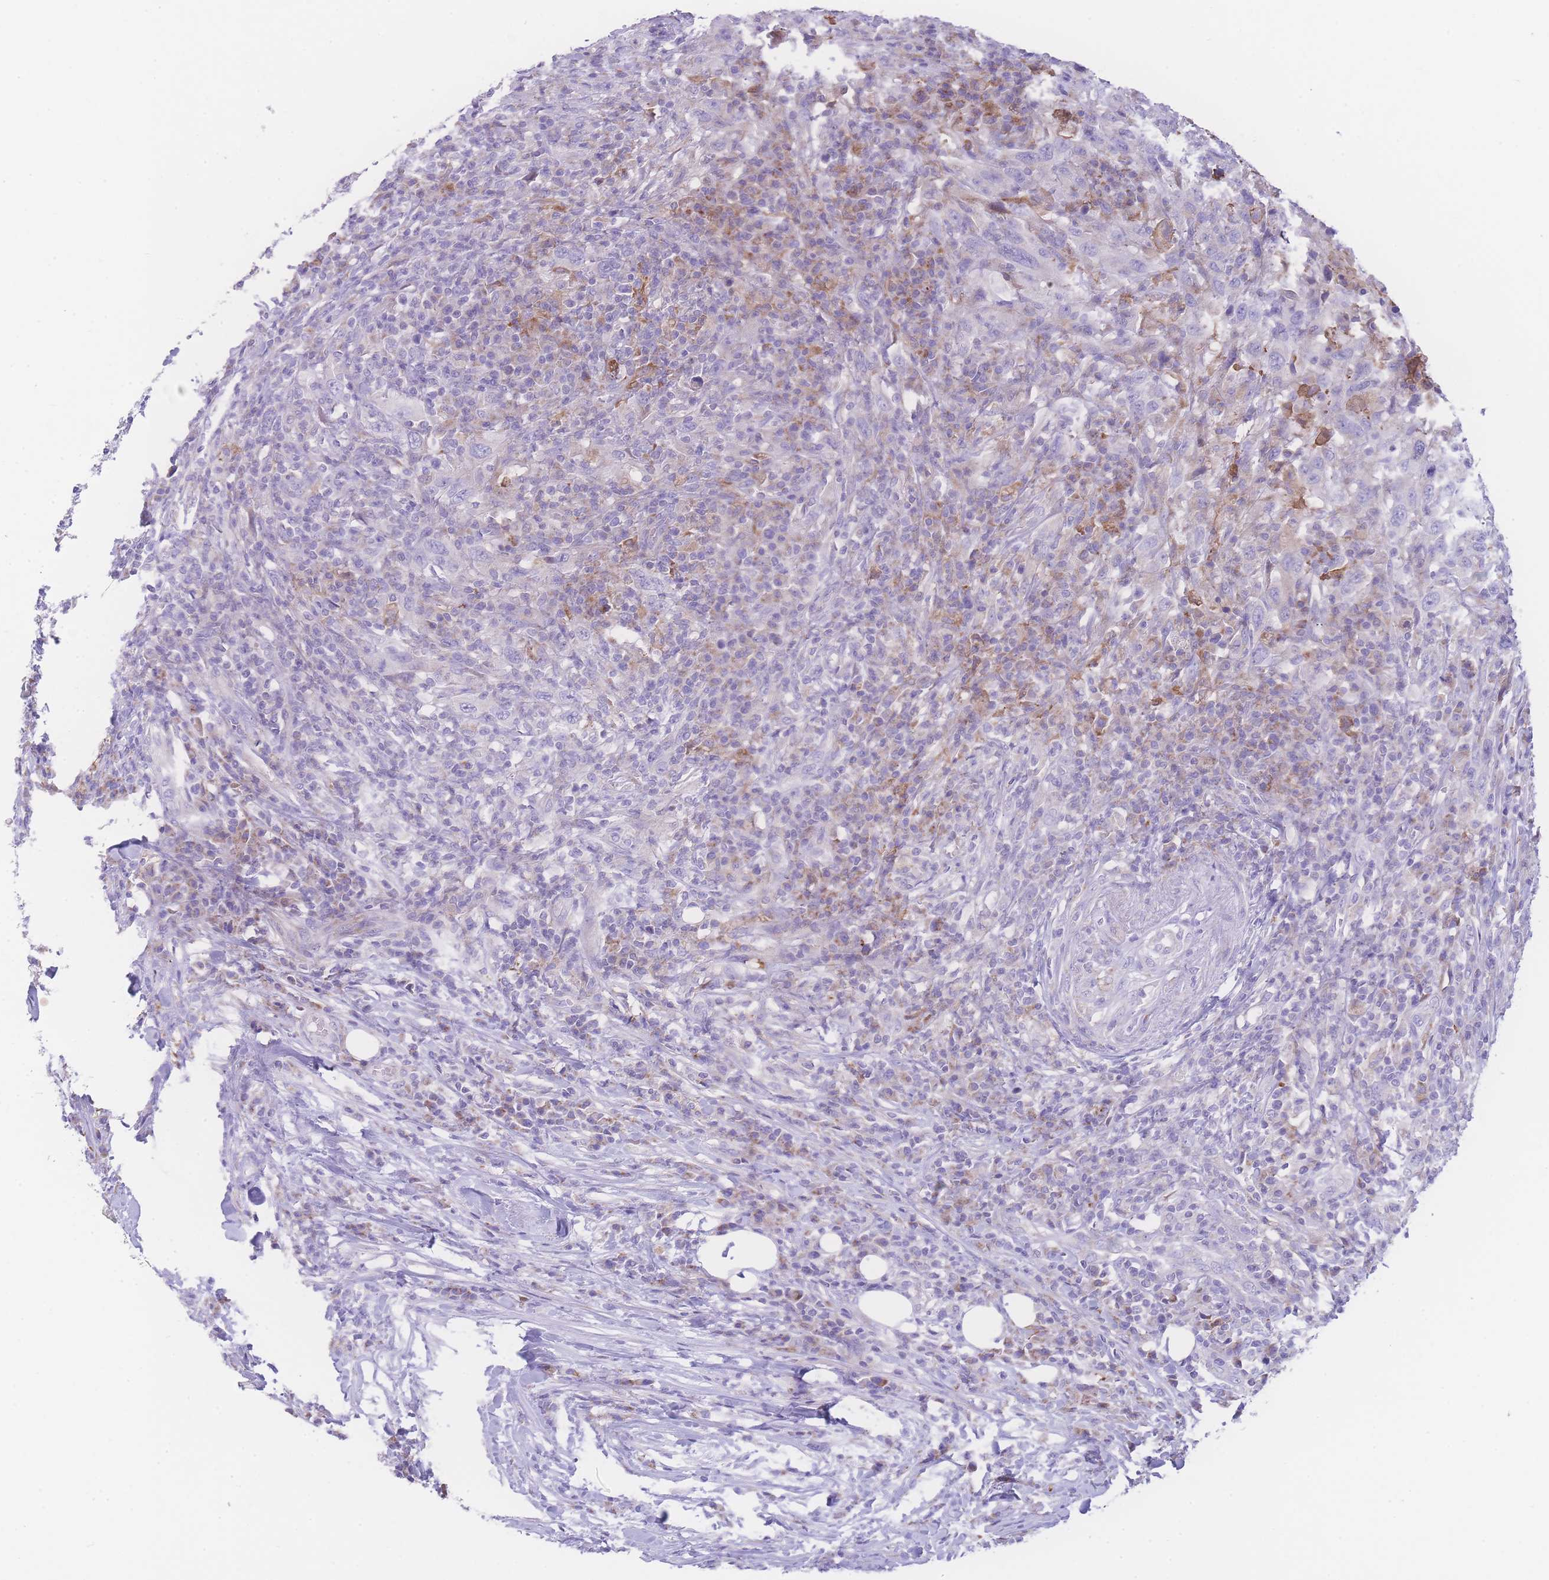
{"staining": {"intensity": "weak", "quantity": "<25%", "location": "cytoplasmic/membranous"}, "tissue": "urothelial cancer", "cell_type": "Tumor cells", "image_type": "cancer", "snomed": [{"axis": "morphology", "description": "Urothelial carcinoma, High grade"}, {"axis": "topography", "description": "Urinary bladder"}], "caption": "Urothelial cancer stained for a protein using immunohistochemistry (IHC) displays no staining tumor cells.", "gene": "NBEAL1", "patient": {"sex": "male", "age": 61}}